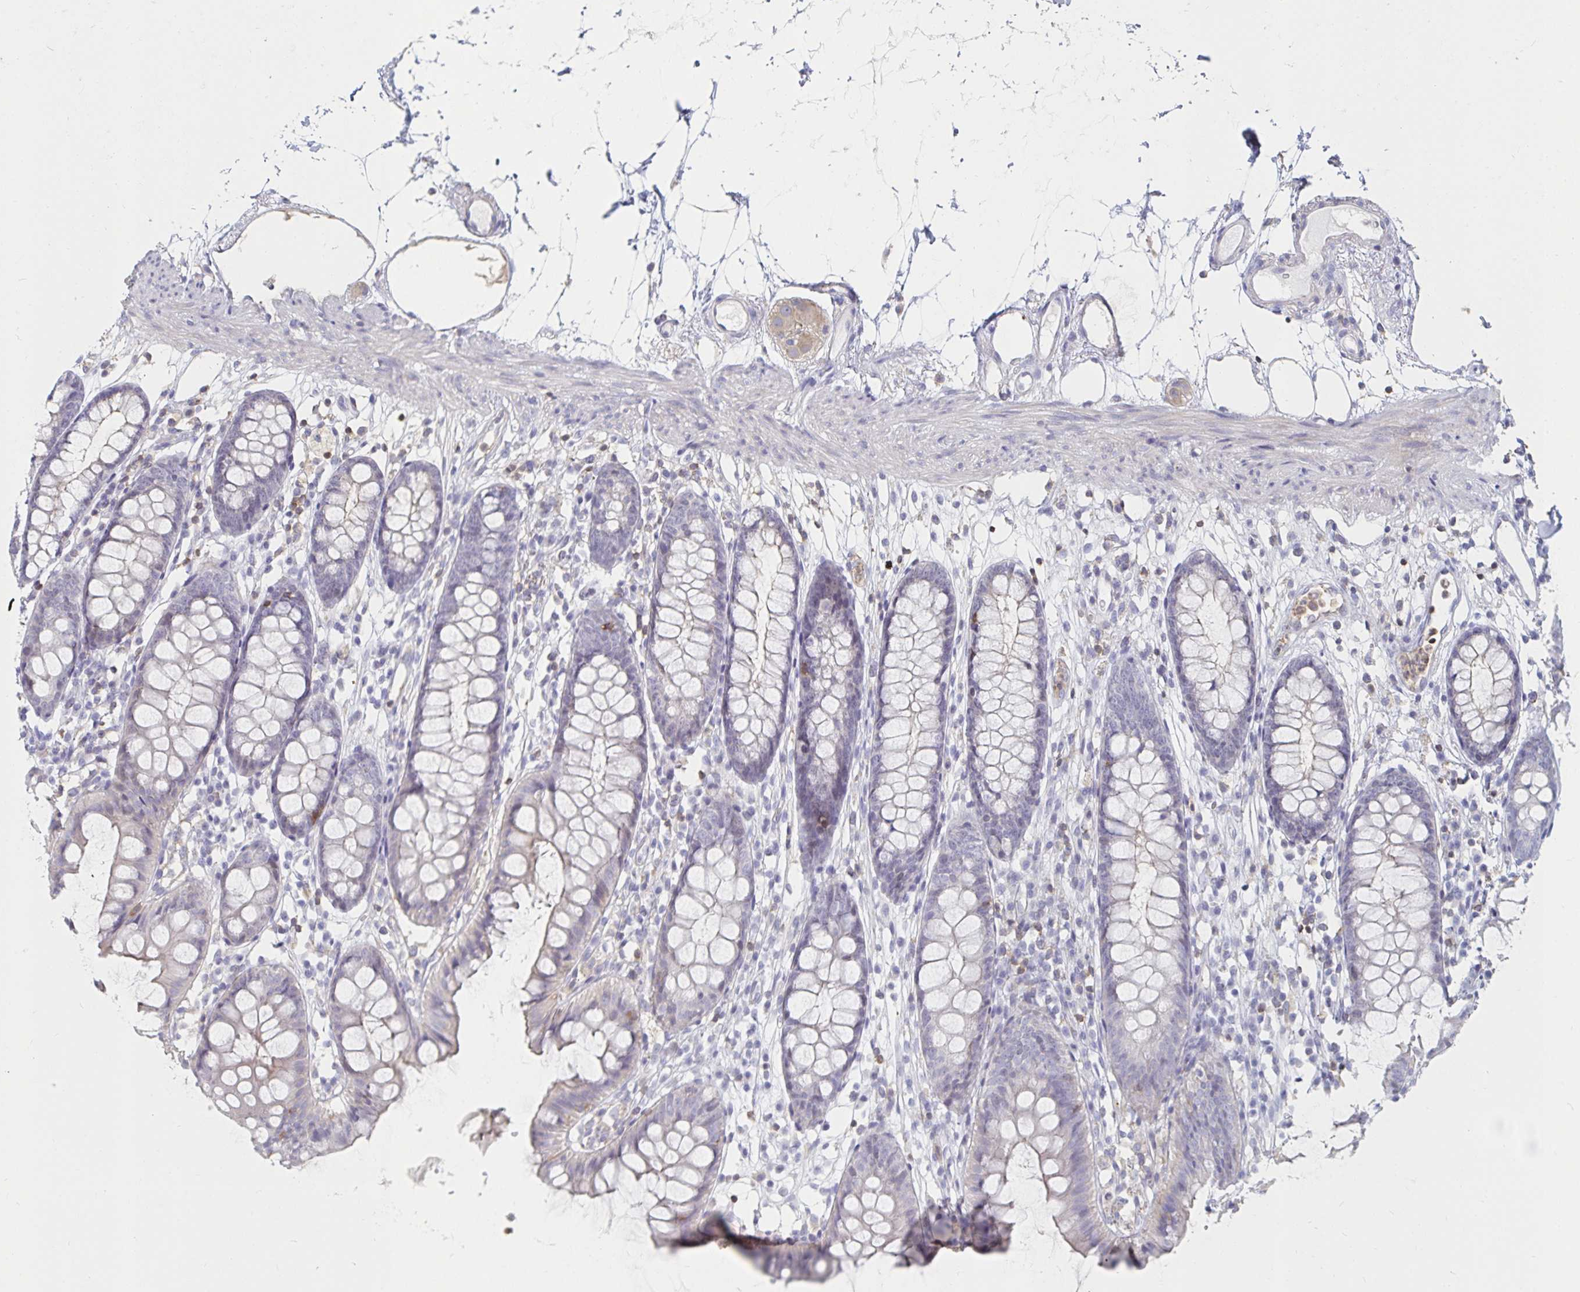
{"staining": {"intensity": "negative", "quantity": "none", "location": "none"}, "tissue": "colon", "cell_type": "Endothelial cells", "image_type": "normal", "snomed": [{"axis": "morphology", "description": "Normal tissue, NOS"}, {"axis": "topography", "description": "Colon"}], "caption": "Endothelial cells show no significant protein staining in benign colon. (IHC, brightfield microscopy, high magnification).", "gene": "PIK3CD", "patient": {"sex": "female", "age": 84}}